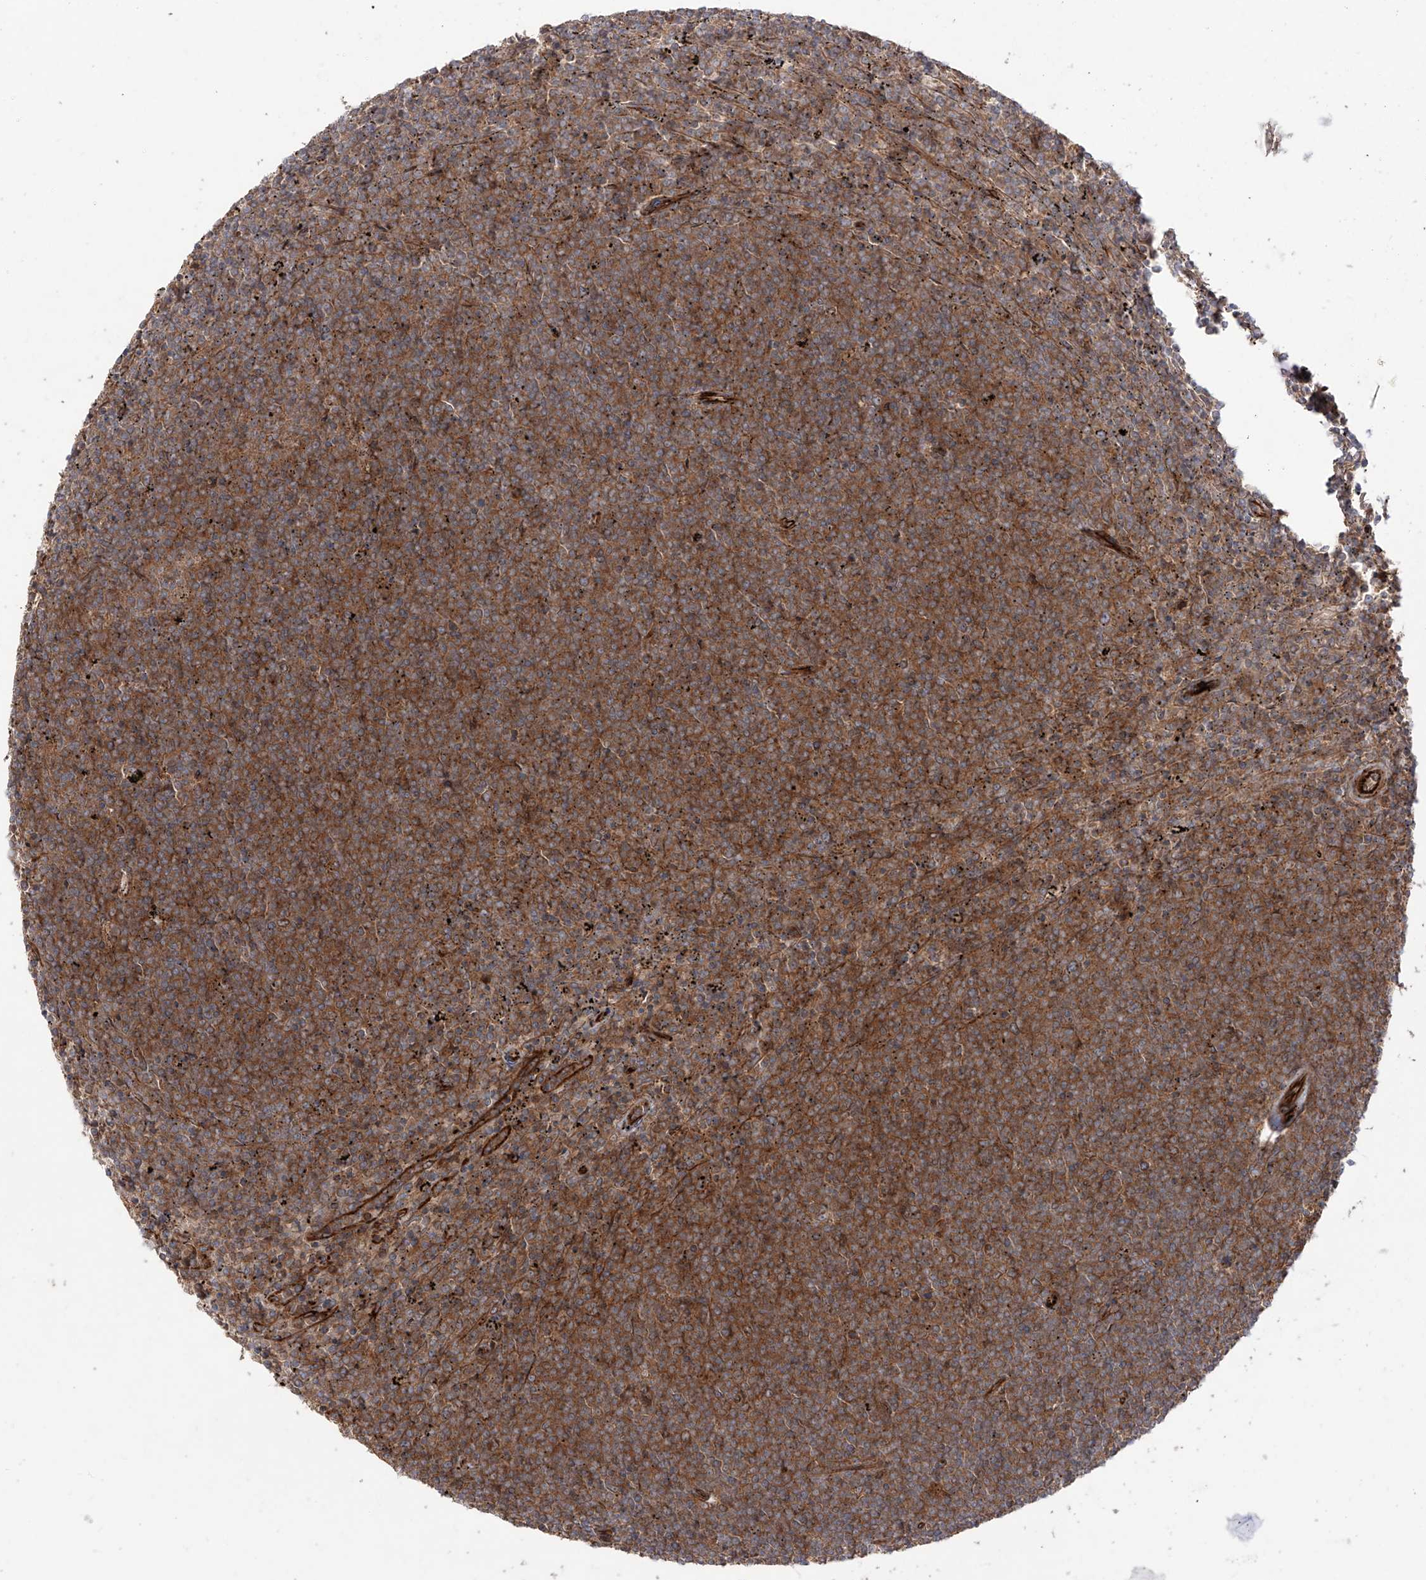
{"staining": {"intensity": "moderate", "quantity": ">75%", "location": "cytoplasmic/membranous"}, "tissue": "lymphoma", "cell_type": "Tumor cells", "image_type": "cancer", "snomed": [{"axis": "morphology", "description": "Malignant lymphoma, non-Hodgkin's type, Low grade"}, {"axis": "topography", "description": "Spleen"}], "caption": "Immunohistochemistry image of lymphoma stained for a protein (brown), which reveals medium levels of moderate cytoplasmic/membranous staining in about >75% of tumor cells.", "gene": "YKT6", "patient": {"sex": "female", "age": 50}}